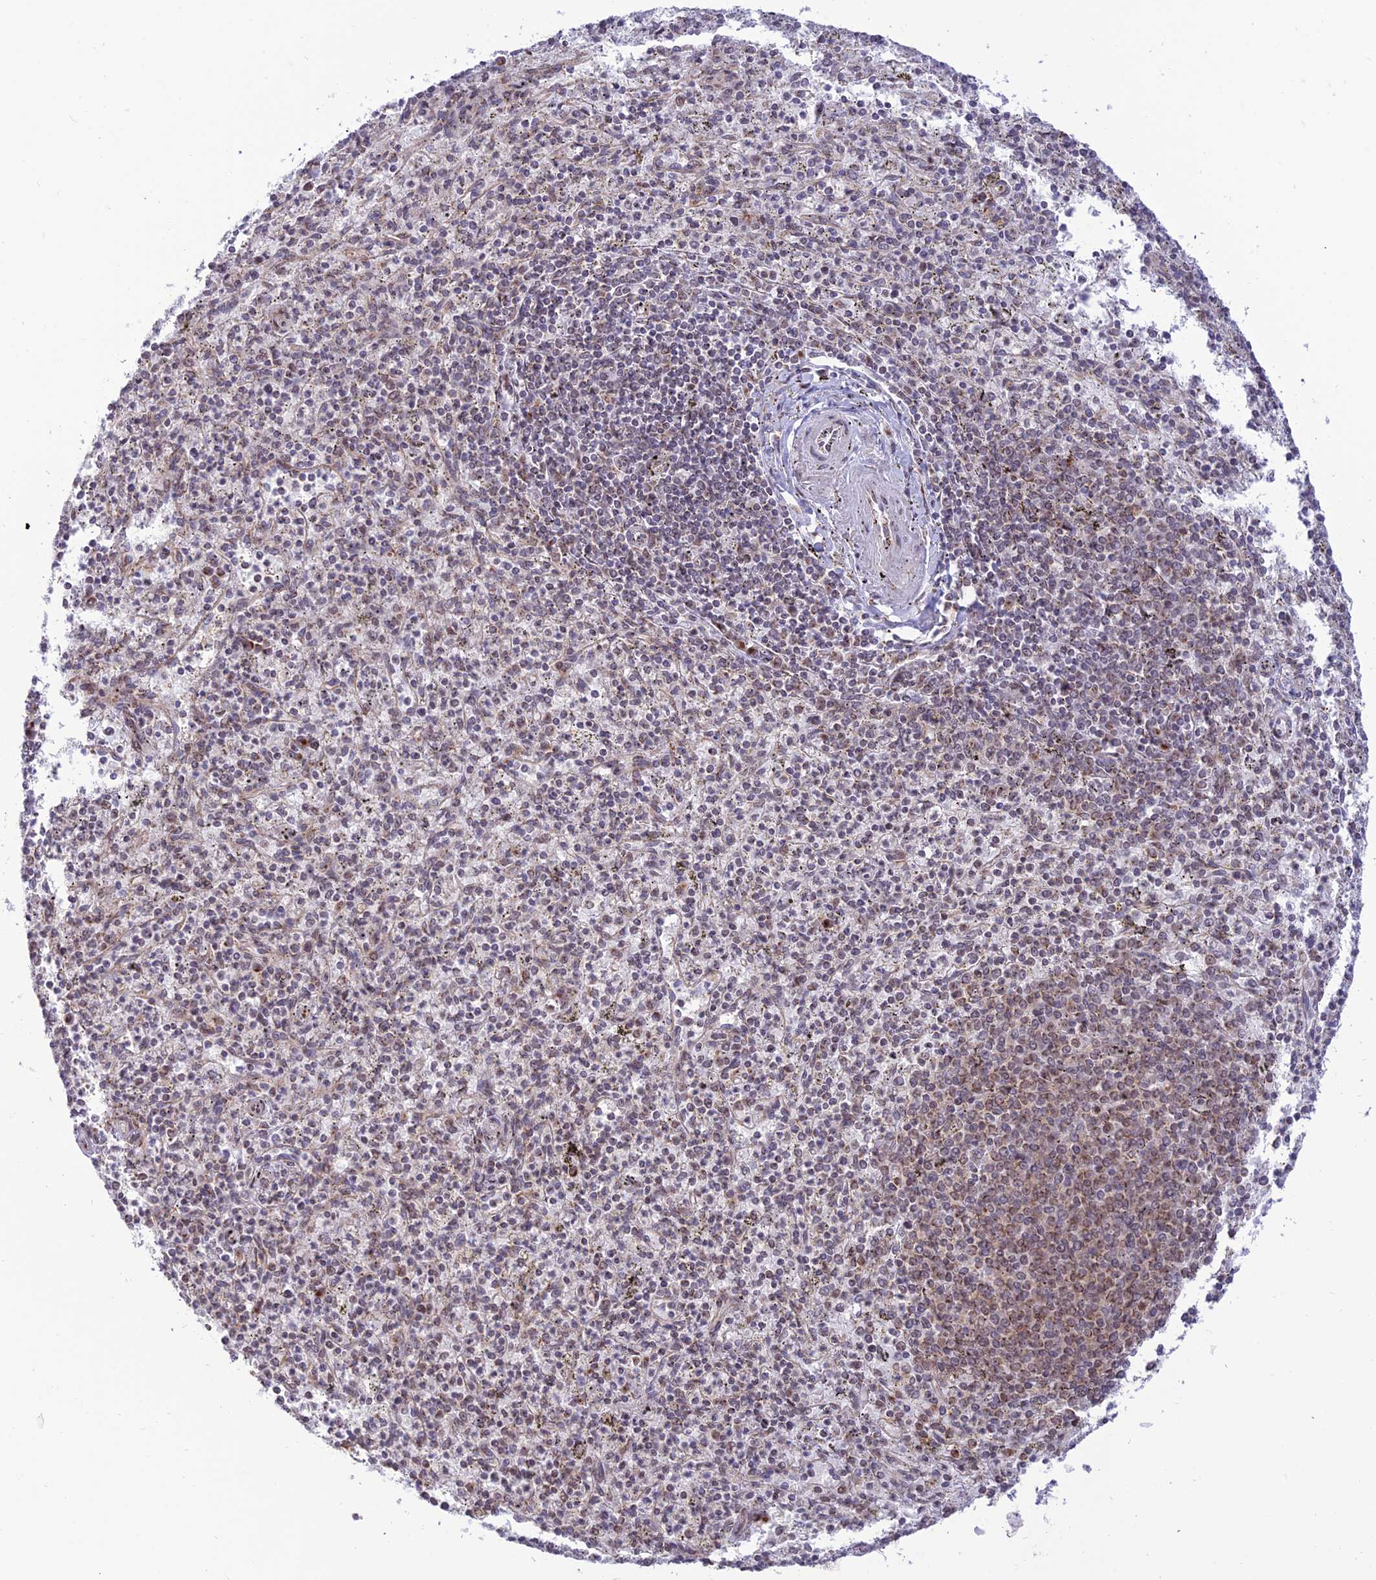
{"staining": {"intensity": "weak", "quantity": "<25%", "location": "cytoplasmic/membranous"}, "tissue": "spleen", "cell_type": "Cells in red pulp", "image_type": "normal", "snomed": [{"axis": "morphology", "description": "Normal tissue, NOS"}, {"axis": "topography", "description": "Spleen"}], "caption": "There is no significant positivity in cells in red pulp of spleen. (Brightfield microscopy of DAB immunohistochemistry at high magnification).", "gene": "GOLGA3", "patient": {"sex": "male", "age": 72}}